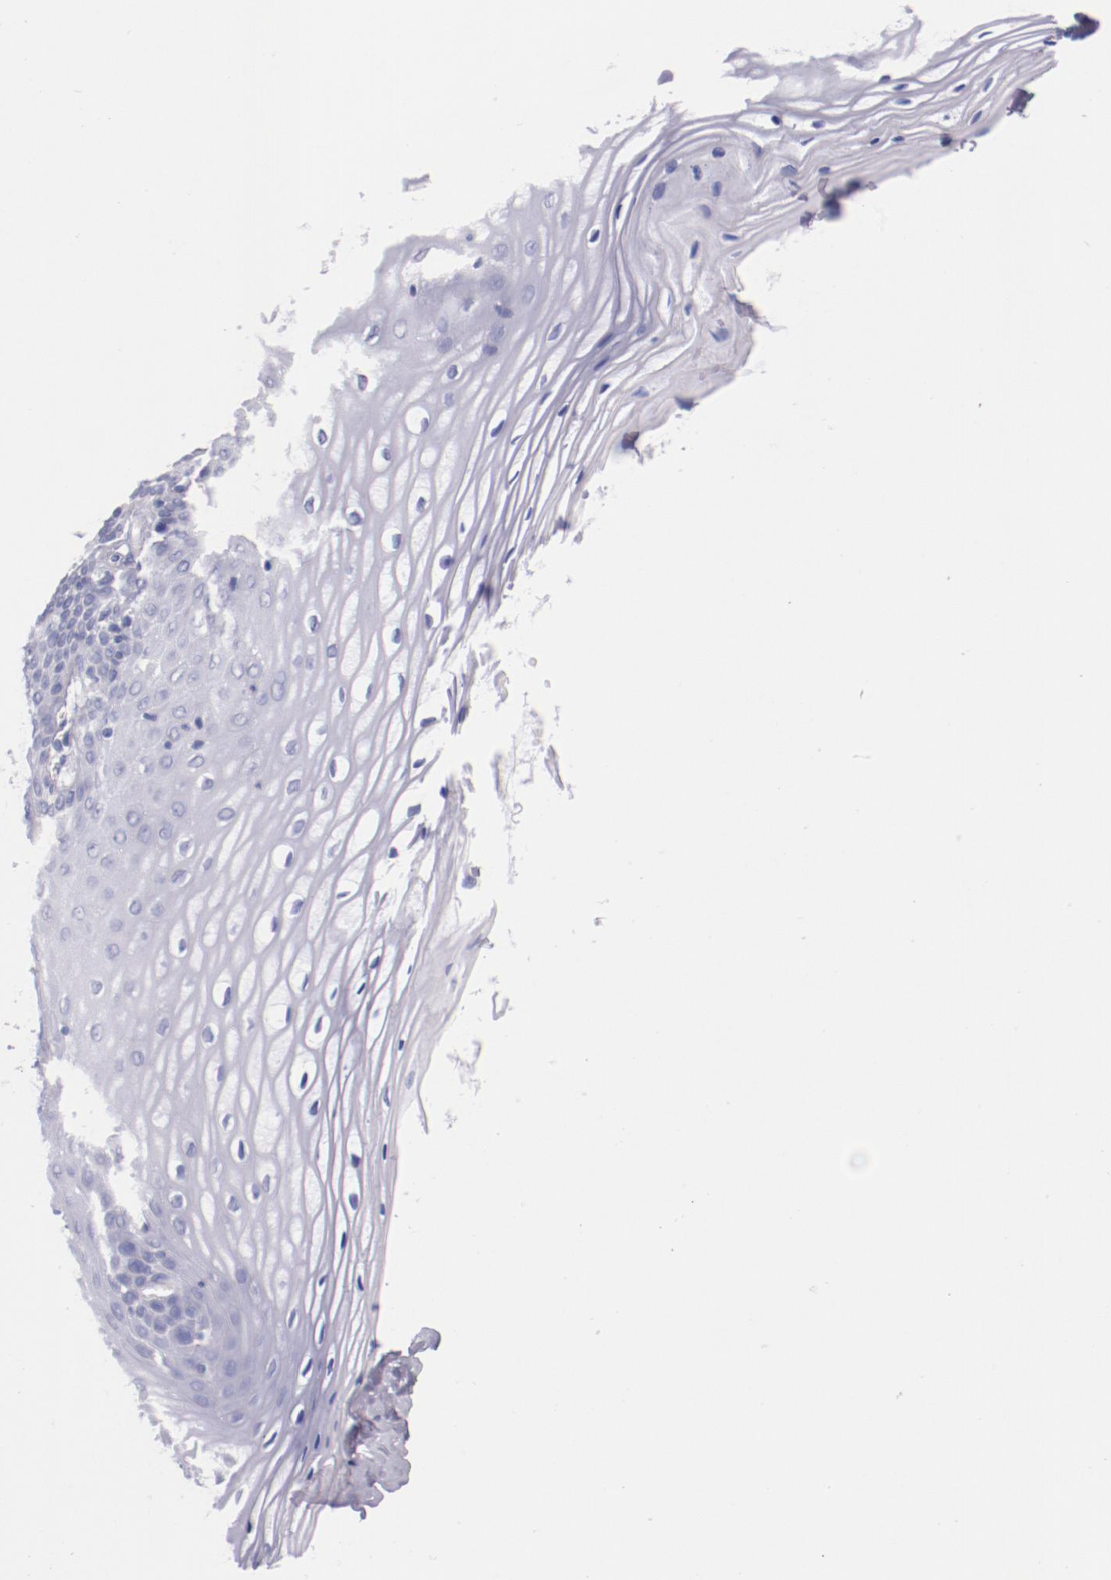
{"staining": {"intensity": "negative", "quantity": "none", "location": "none"}, "tissue": "vagina", "cell_type": "Squamous epithelial cells", "image_type": "normal", "snomed": [{"axis": "morphology", "description": "Normal tissue, NOS"}, {"axis": "topography", "description": "Vagina"}], "caption": "Immunohistochemistry image of benign vagina stained for a protein (brown), which demonstrates no staining in squamous epithelial cells. (DAB (3,3'-diaminobenzidine) IHC with hematoxylin counter stain).", "gene": "IRF4", "patient": {"sex": "female", "age": 55}}